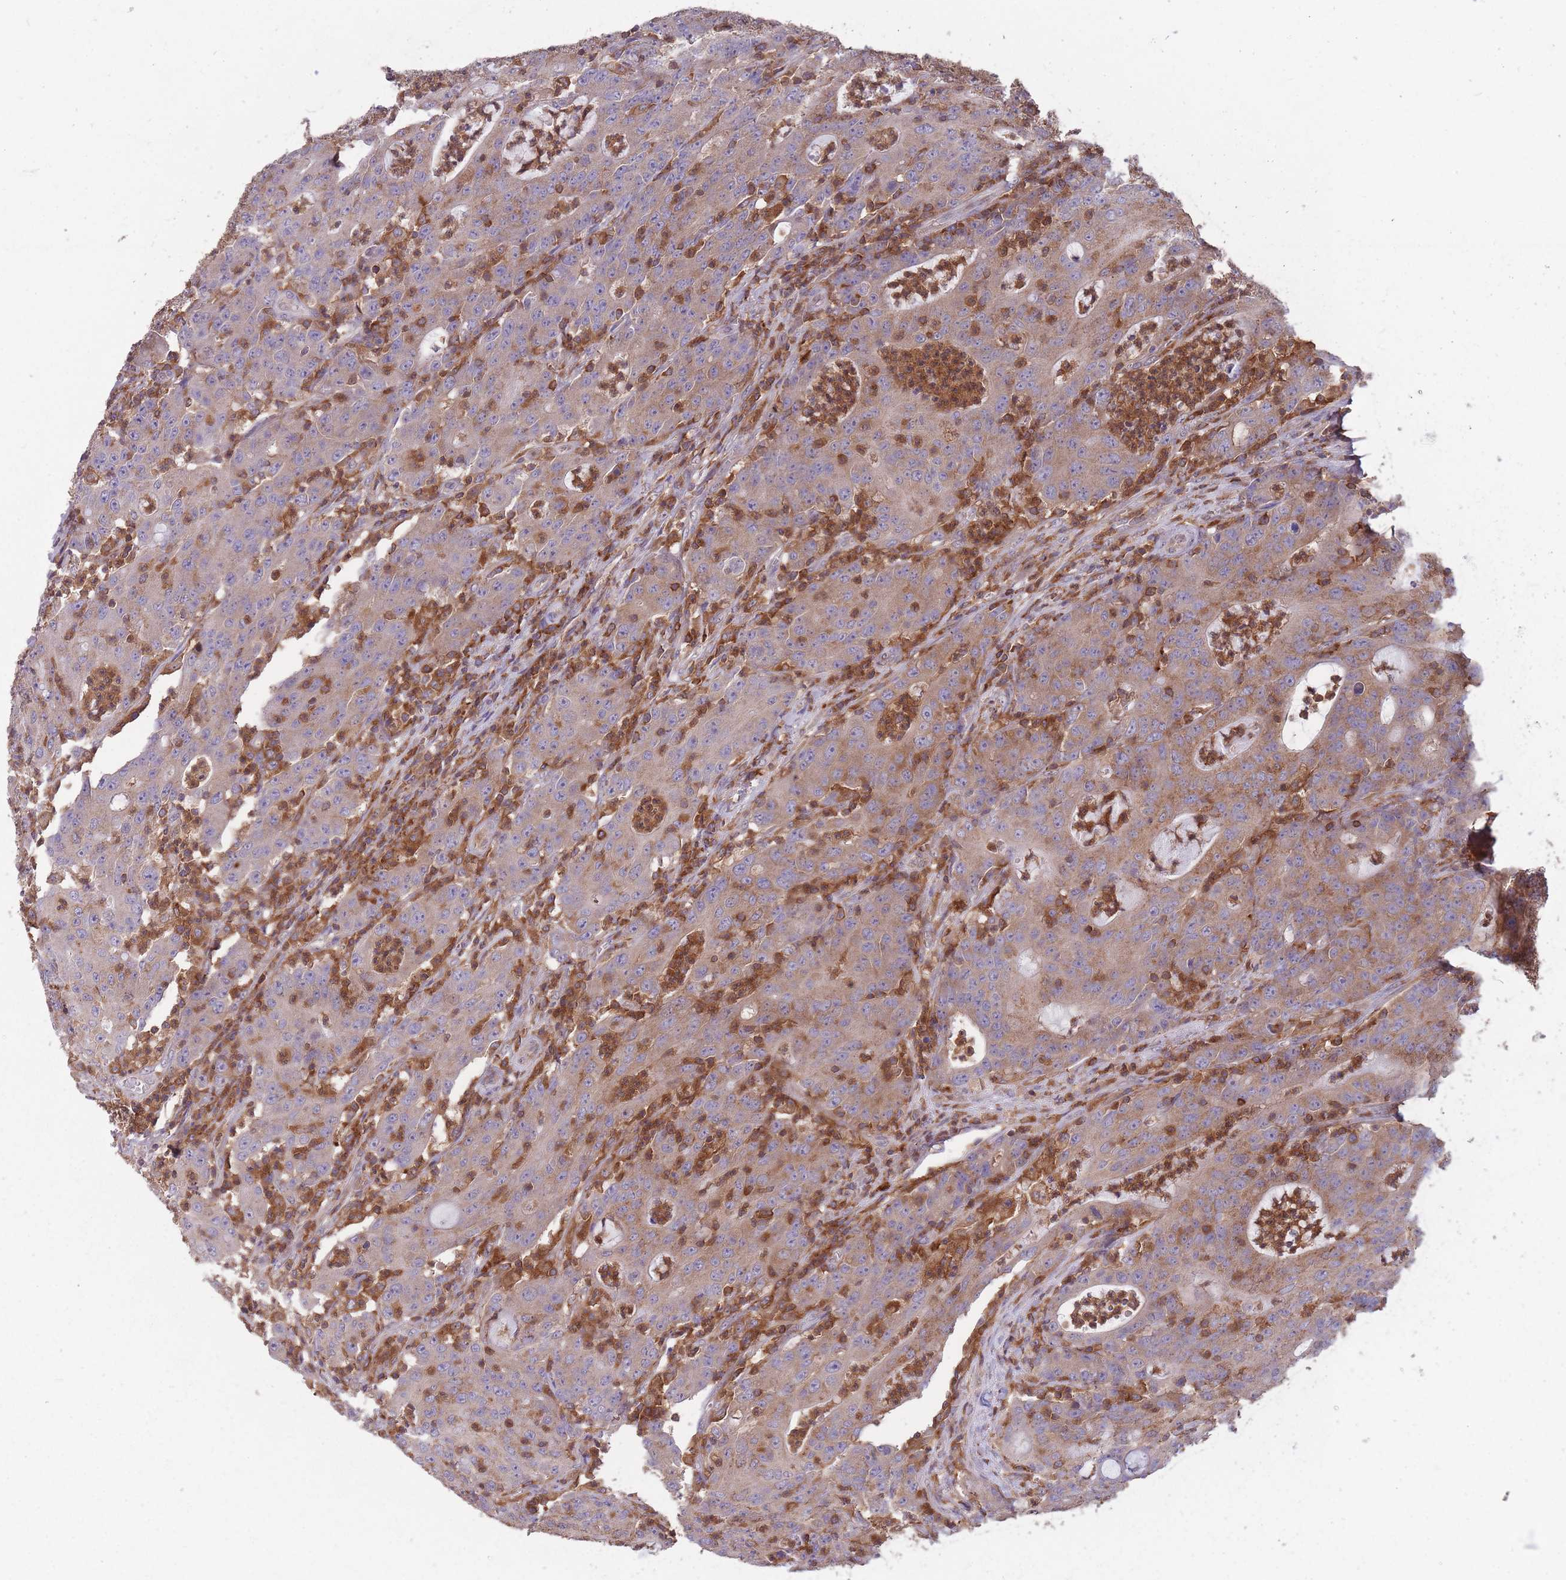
{"staining": {"intensity": "weak", "quantity": ">75%", "location": "cytoplasmic/membranous"}, "tissue": "colorectal cancer", "cell_type": "Tumor cells", "image_type": "cancer", "snomed": [{"axis": "morphology", "description": "Adenocarcinoma, NOS"}, {"axis": "topography", "description": "Colon"}], "caption": "Weak cytoplasmic/membranous protein staining is seen in about >75% of tumor cells in colorectal adenocarcinoma. Immunohistochemistry stains the protein of interest in brown and the nuclei are stained blue.", "gene": "GMIP", "patient": {"sex": "male", "age": 83}}